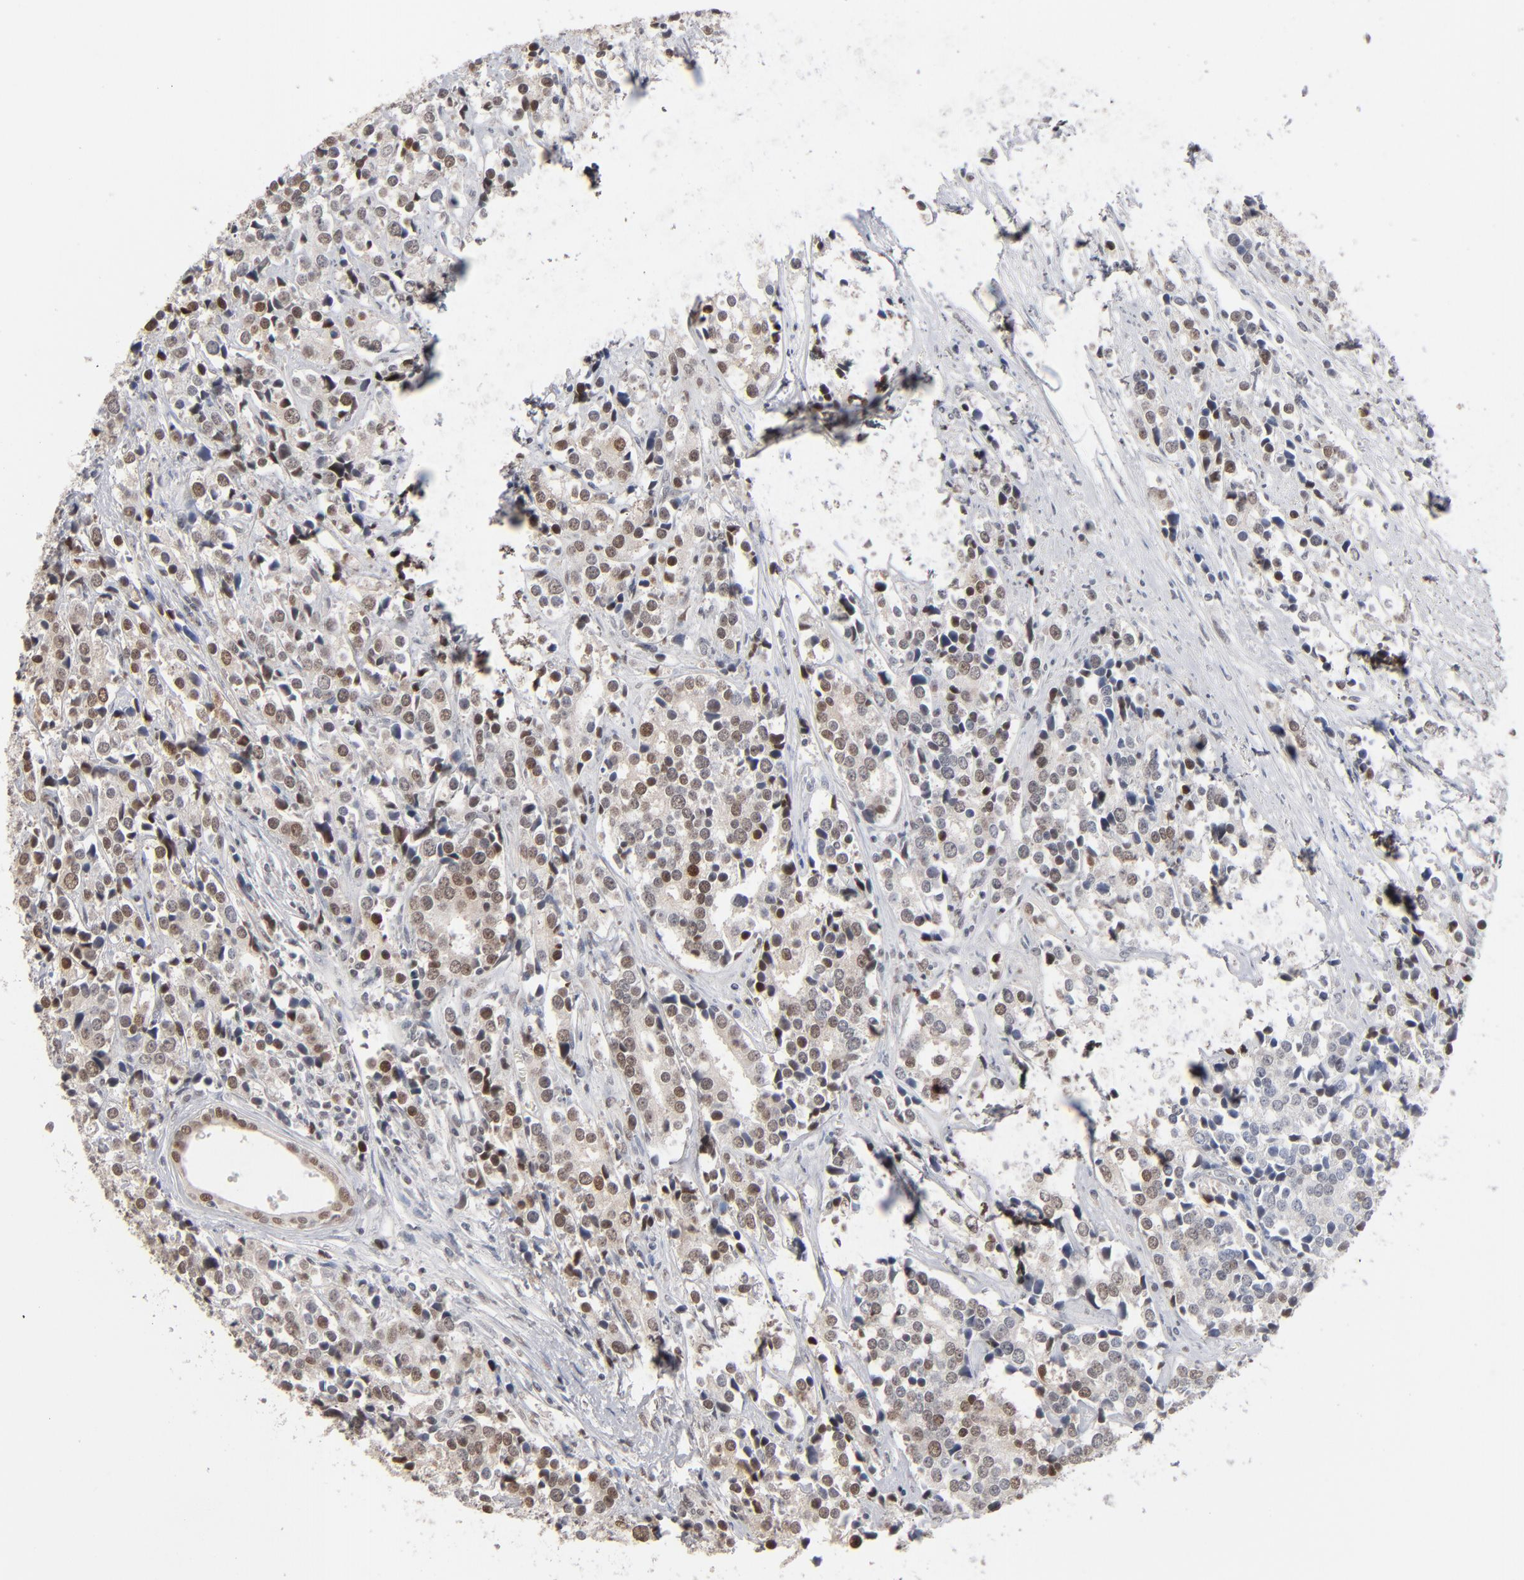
{"staining": {"intensity": "weak", "quantity": ">75%", "location": "cytoplasmic/membranous,nuclear"}, "tissue": "prostate cancer", "cell_type": "Tumor cells", "image_type": "cancer", "snomed": [{"axis": "morphology", "description": "Adenocarcinoma, High grade"}, {"axis": "topography", "description": "Prostate"}], "caption": "Immunohistochemical staining of prostate cancer (adenocarcinoma (high-grade)) displays low levels of weak cytoplasmic/membranous and nuclear staining in approximately >75% of tumor cells.", "gene": "IRF9", "patient": {"sex": "male", "age": 71}}